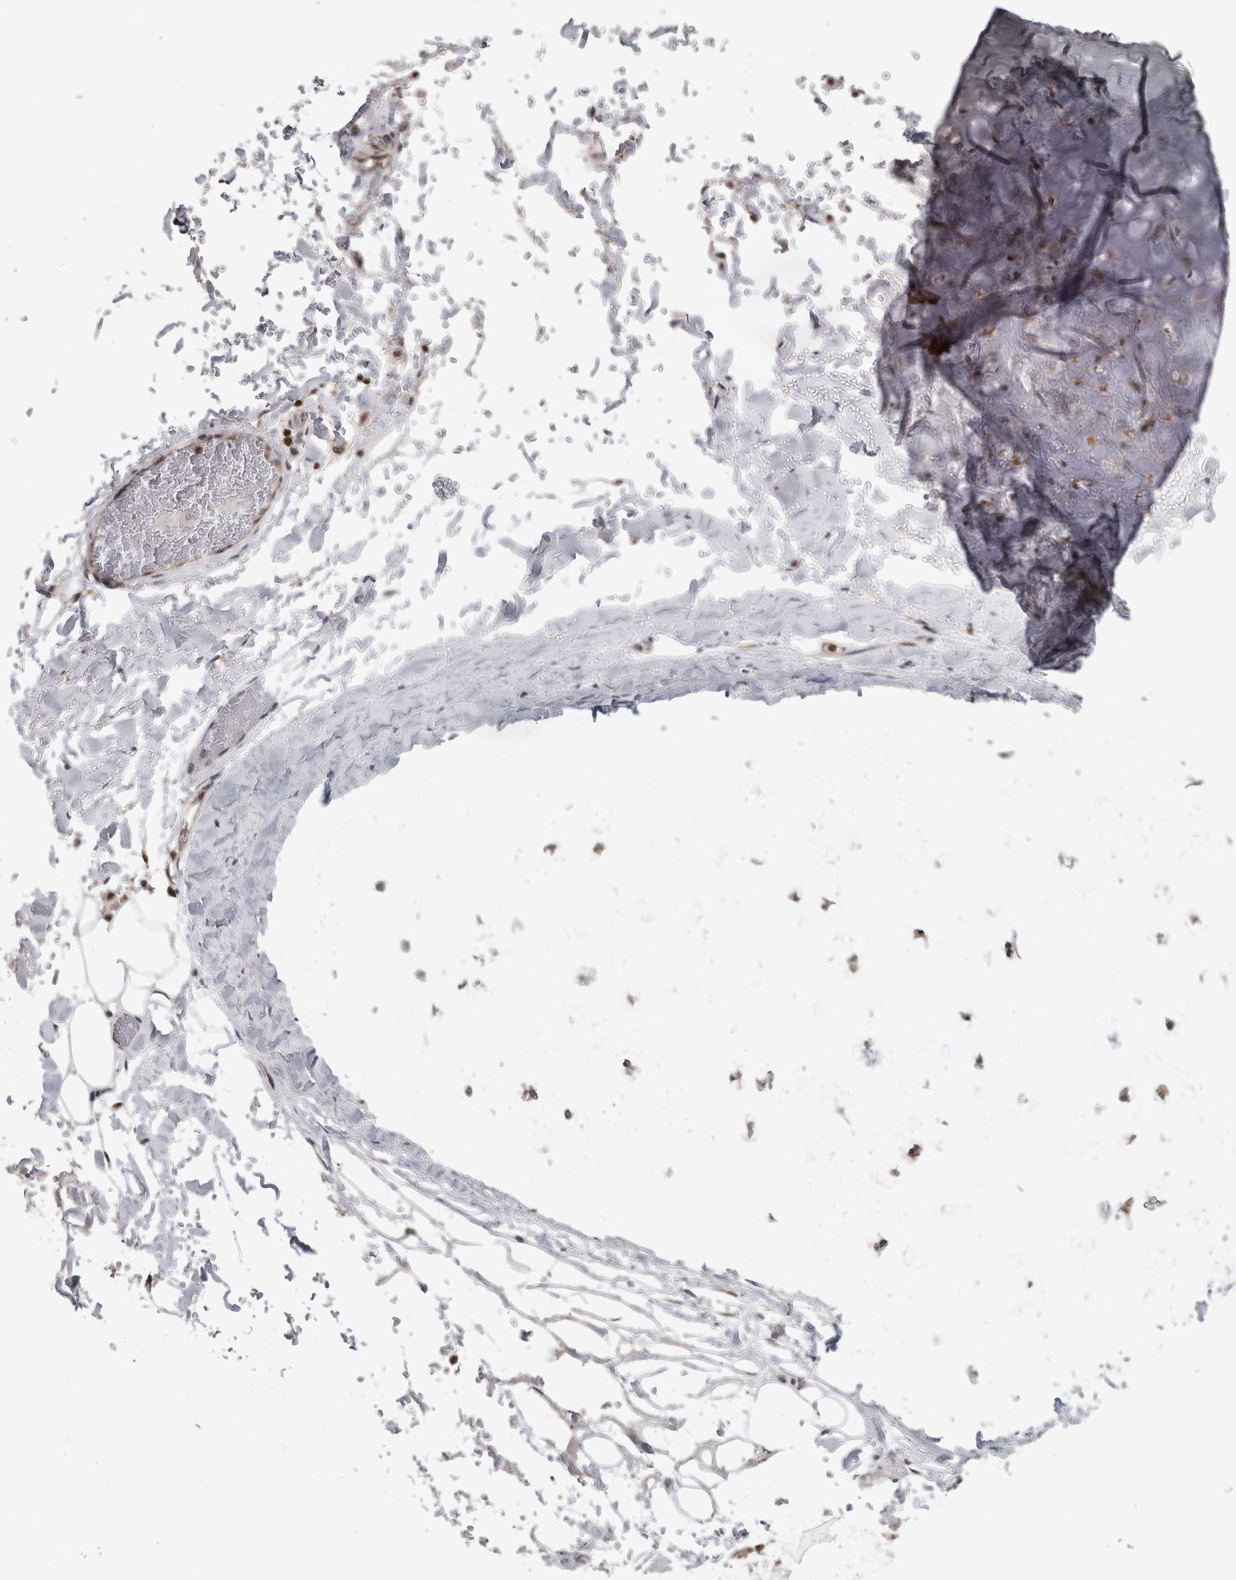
{"staining": {"intensity": "weak", "quantity": ">75%", "location": "nuclear"}, "tissue": "adipose tissue", "cell_type": "Adipocytes", "image_type": "normal", "snomed": [{"axis": "morphology", "description": "Normal tissue, NOS"}, {"axis": "topography", "description": "Cartilage tissue"}], "caption": "IHC staining of normal adipose tissue, which displays low levels of weak nuclear positivity in approximately >75% of adipocytes indicating weak nuclear protein staining. The staining was performed using DAB (brown) for protein detection and nuclei were counterstained in hematoxylin (blue).", "gene": "TDRD7", "patient": {"sex": "female", "age": 63}}